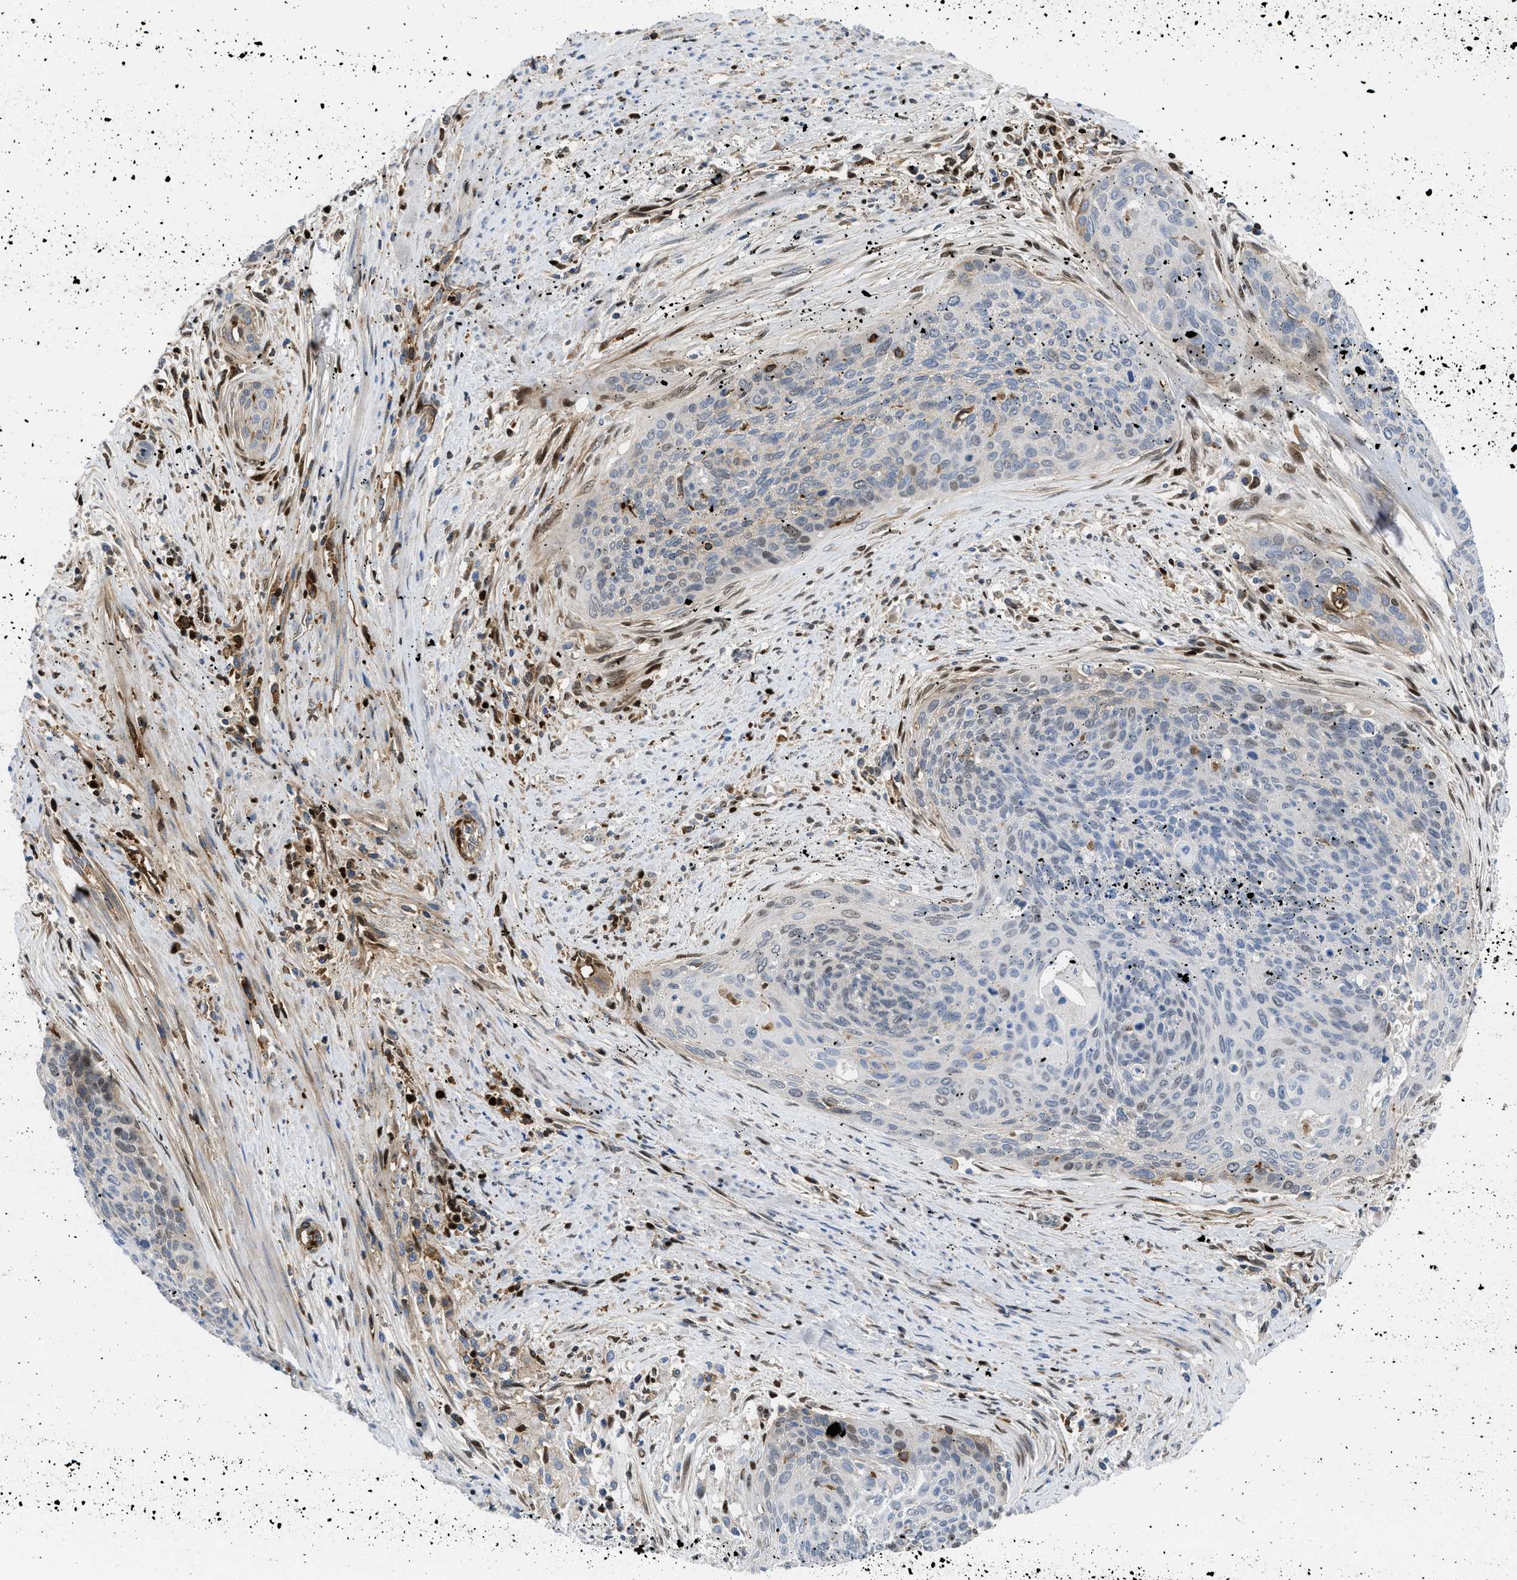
{"staining": {"intensity": "weak", "quantity": "<25%", "location": "cytoplasmic/membranous,nuclear"}, "tissue": "cervical cancer", "cell_type": "Tumor cells", "image_type": "cancer", "snomed": [{"axis": "morphology", "description": "Squamous cell carcinoma, NOS"}, {"axis": "topography", "description": "Cervix"}], "caption": "The immunohistochemistry image has no significant expression in tumor cells of cervical cancer tissue. (DAB immunohistochemistry (IHC), high magnification).", "gene": "LEF1", "patient": {"sex": "female", "age": 55}}